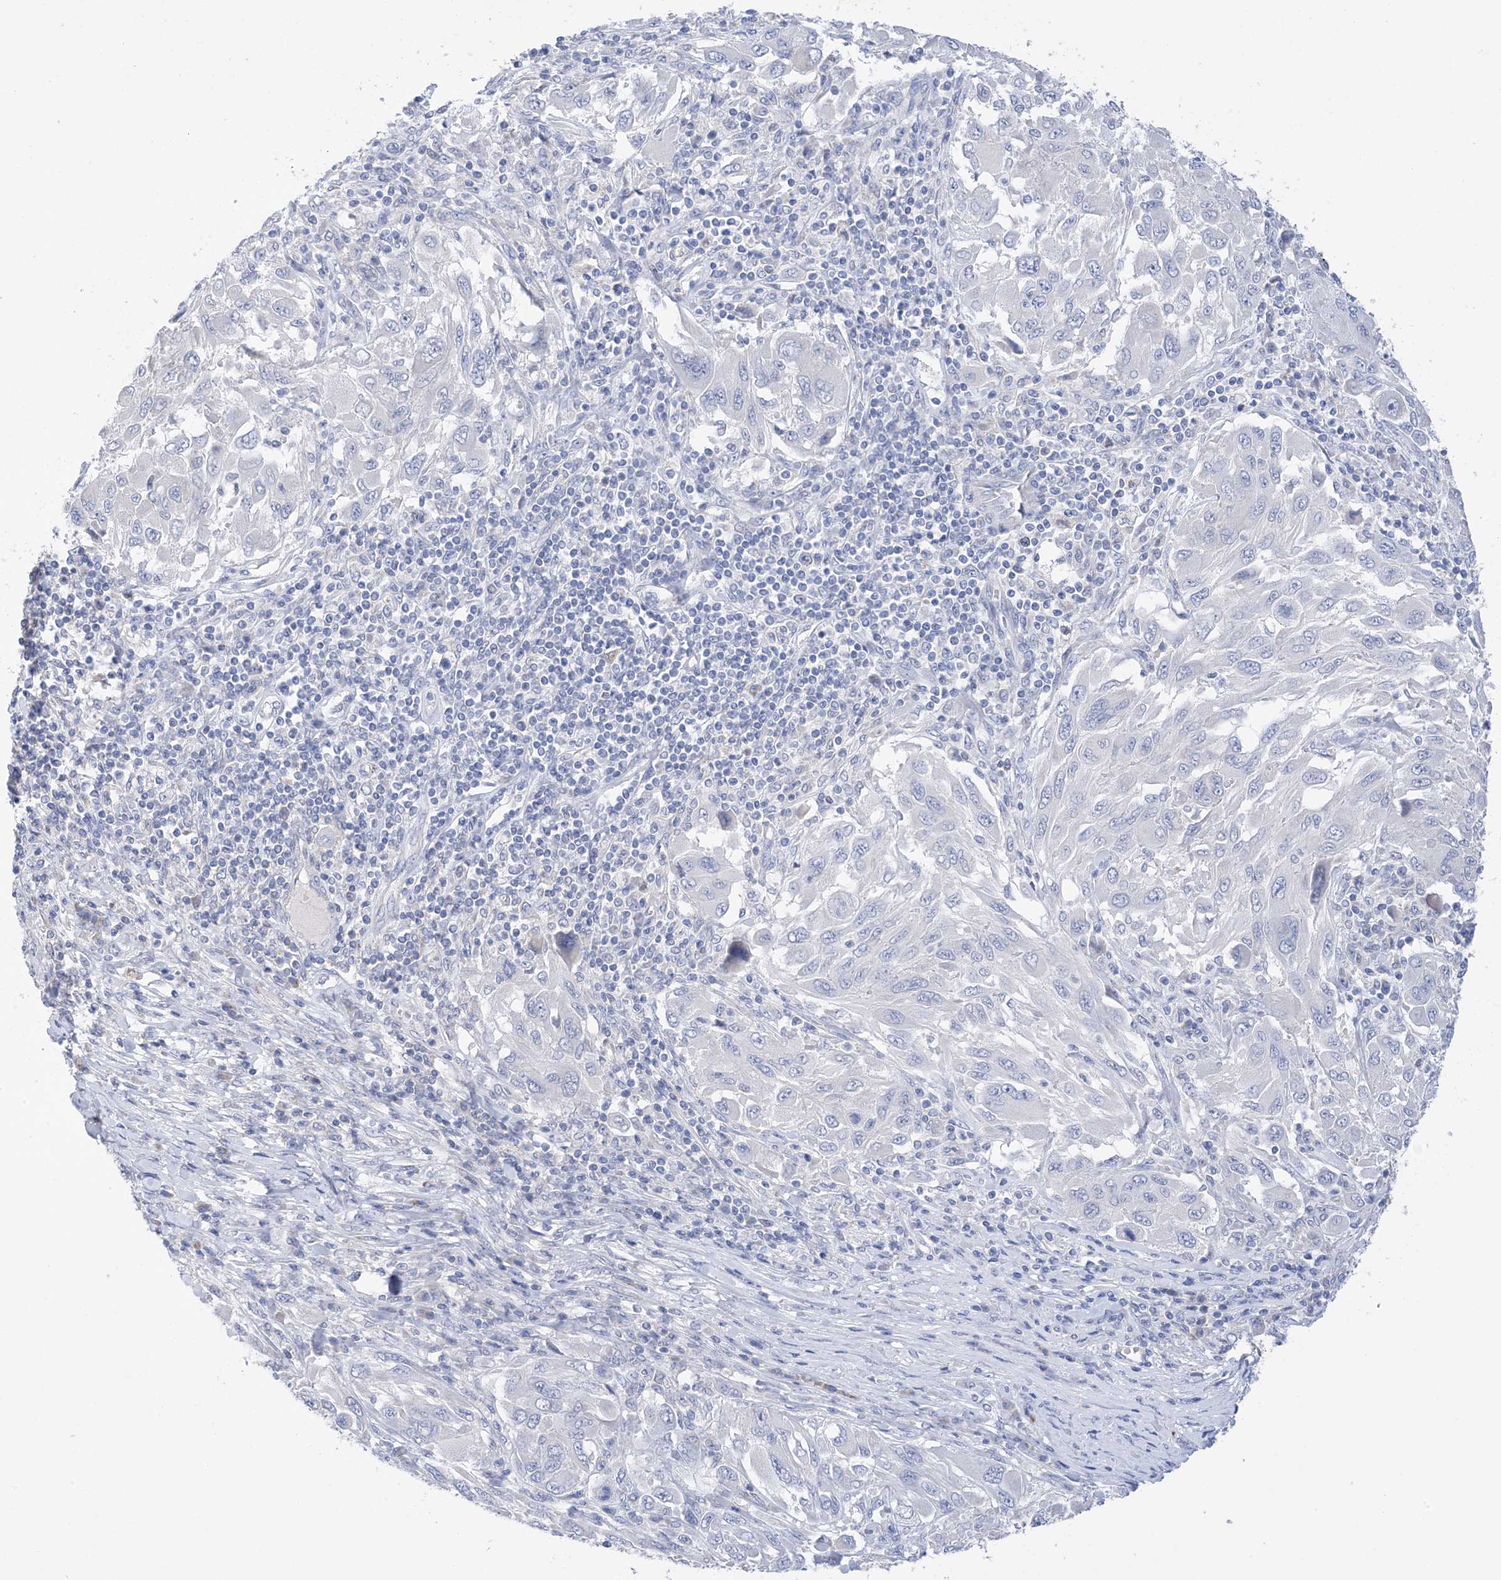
{"staining": {"intensity": "negative", "quantity": "none", "location": "none"}, "tissue": "melanoma", "cell_type": "Tumor cells", "image_type": "cancer", "snomed": [{"axis": "morphology", "description": "Malignant melanoma, NOS"}, {"axis": "topography", "description": "Skin"}], "caption": "This is an IHC photomicrograph of malignant melanoma. There is no staining in tumor cells.", "gene": "PLK4", "patient": {"sex": "female", "age": 91}}